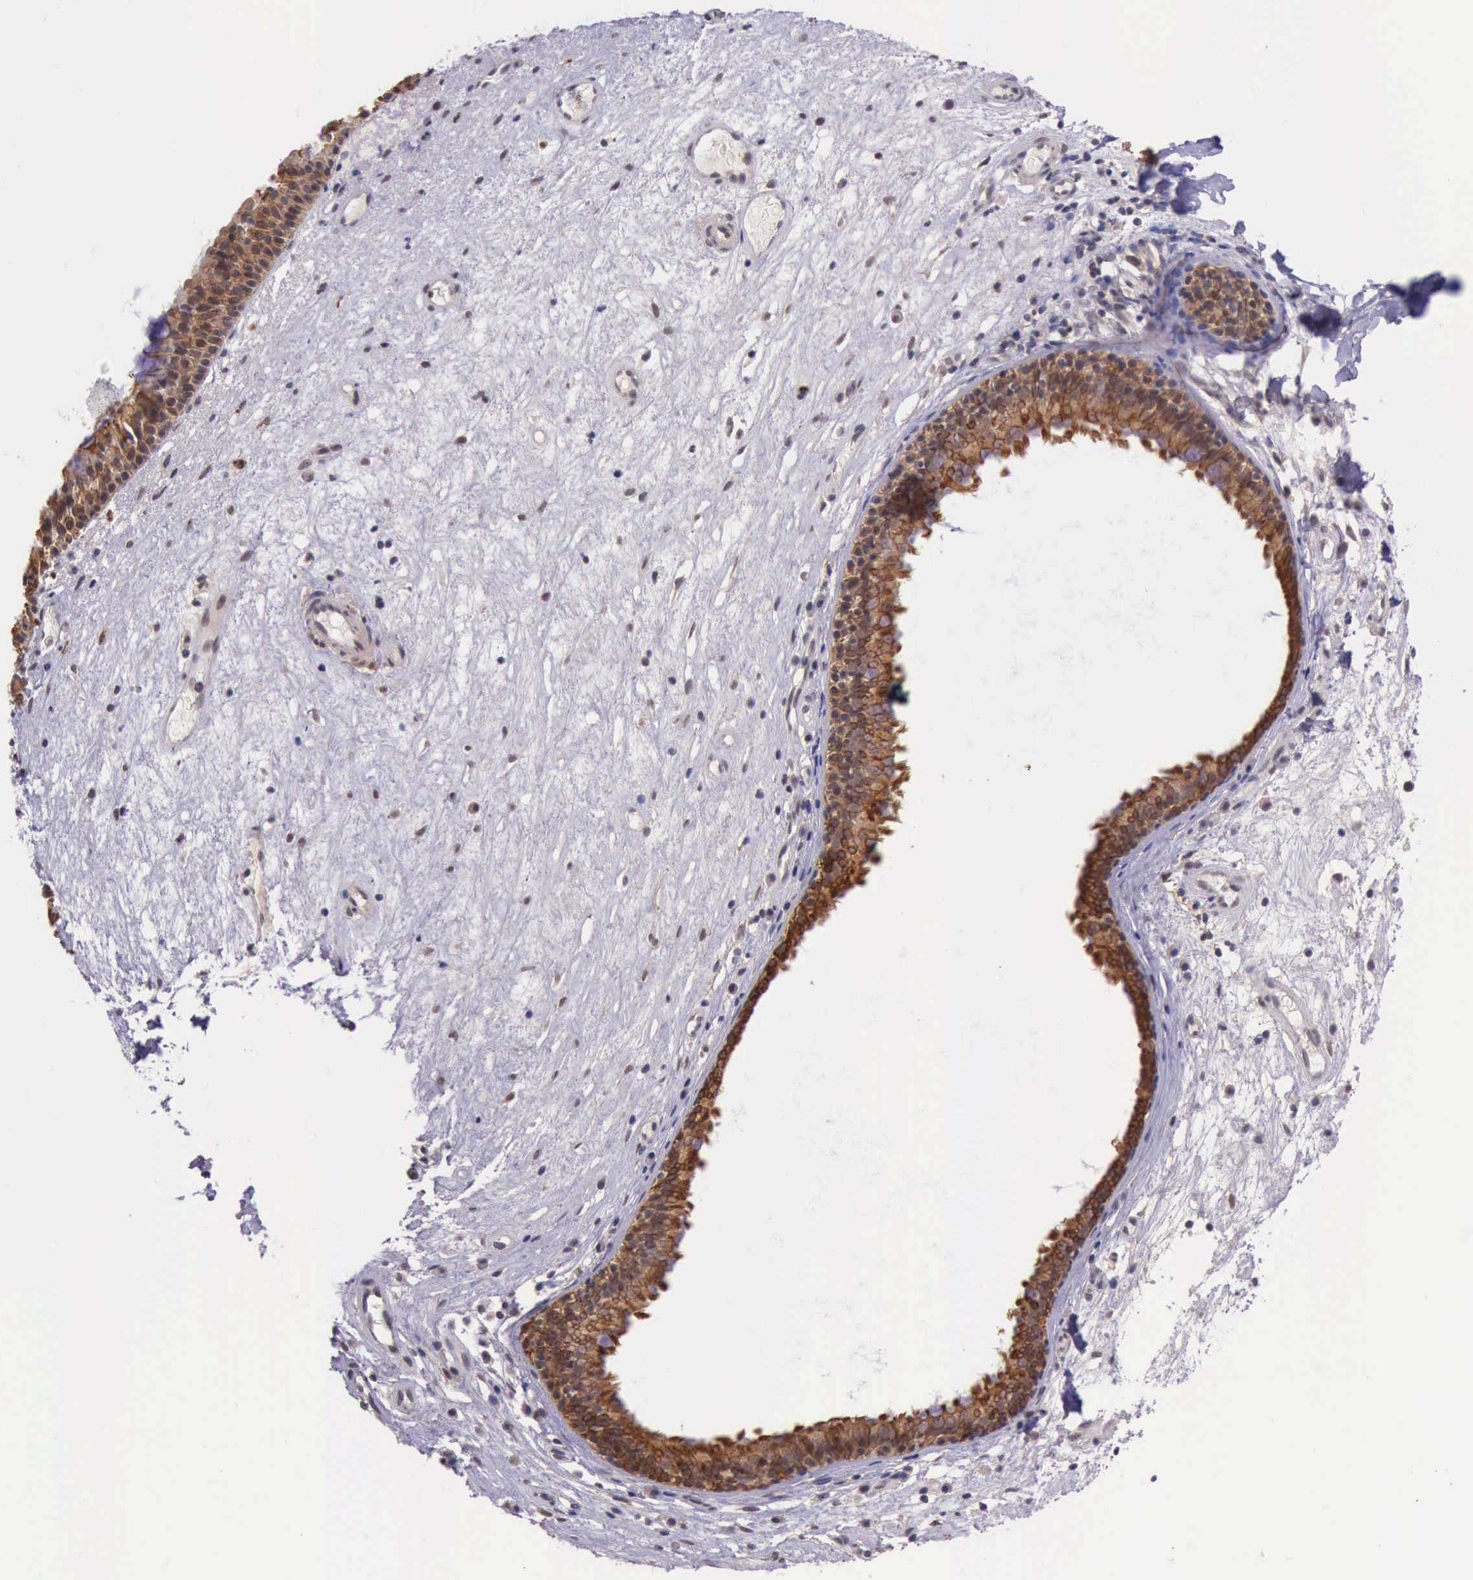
{"staining": {"intensity": "strong", "quantity": ">75%", "location": "cytoplasmic/membranous"}, "tissue": "nasopharynx", "cell_type": "Respiratory epithelial cells", "image_type": "normal", "snomed": [{"axis": "morphology", "description": "Normal tissue, NOS"}, {"axis": "topography", "description": "Nasopharynx"}], "caption": "Immunohistochemistry image of benign nasopharynx stained for a protein (brown), which displays high levels of strong cytoplasmic/membranous positivity in about >75% of respiratory epithelial cells.", "gene": "PRICKLE3", "patient": {"sex": "female", "age": 78}}